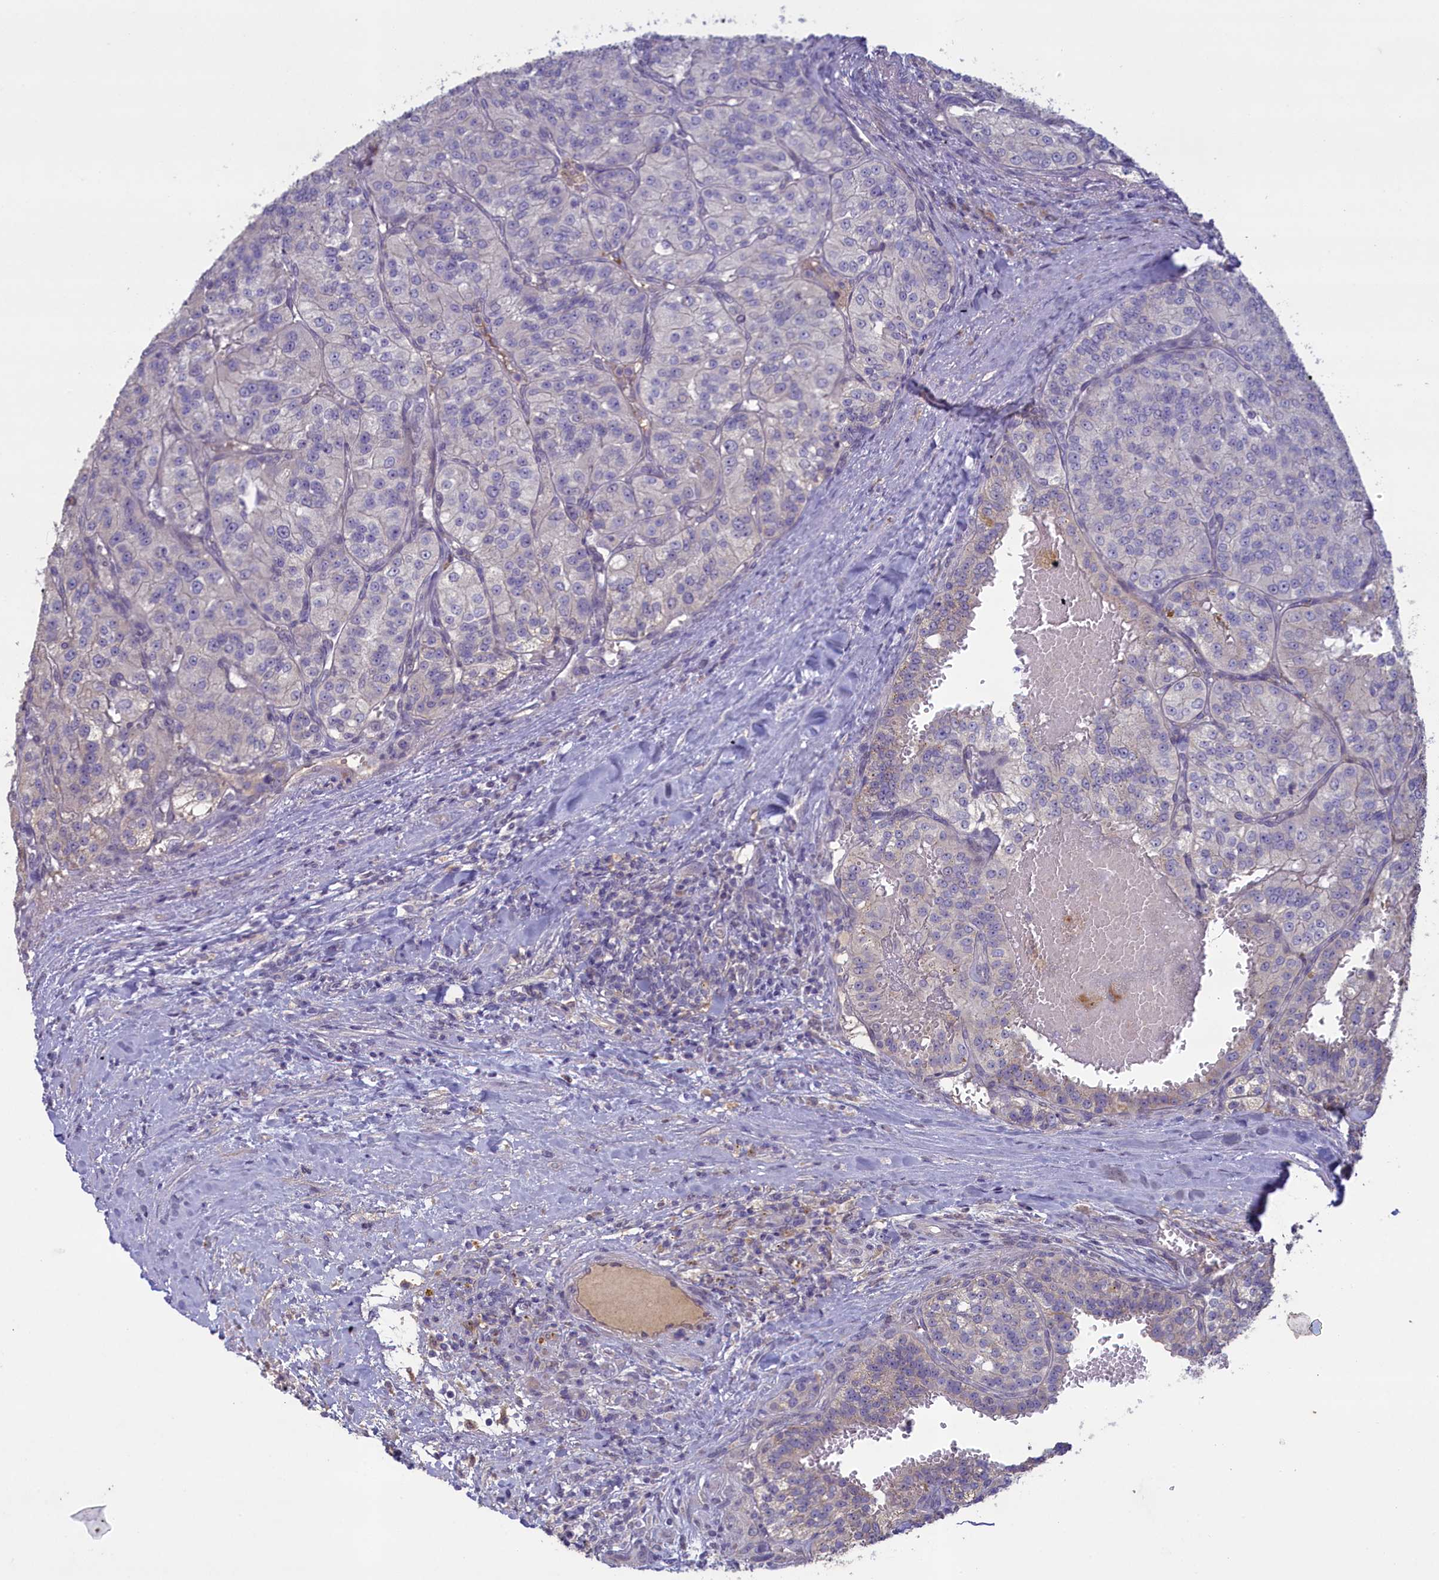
{"staining": {"intensity": "negative", "quantity": "none", "location": "none"}, "tissue": "renal cancer", "cell_type": "Tumor cells", "image_type": "cancer", "snomed": [{"axis": "morphology", "description": "Adenocarcinoma, NOS"}, {"axis": "topography", "description": "Kidney"}], "caption": "Tumor cells are negative for brown protein staining in renal cancer. Nuclei are stained in blue.", "gene": "ATF7IP2", "patient": {"sex": "female", "age": 63}}